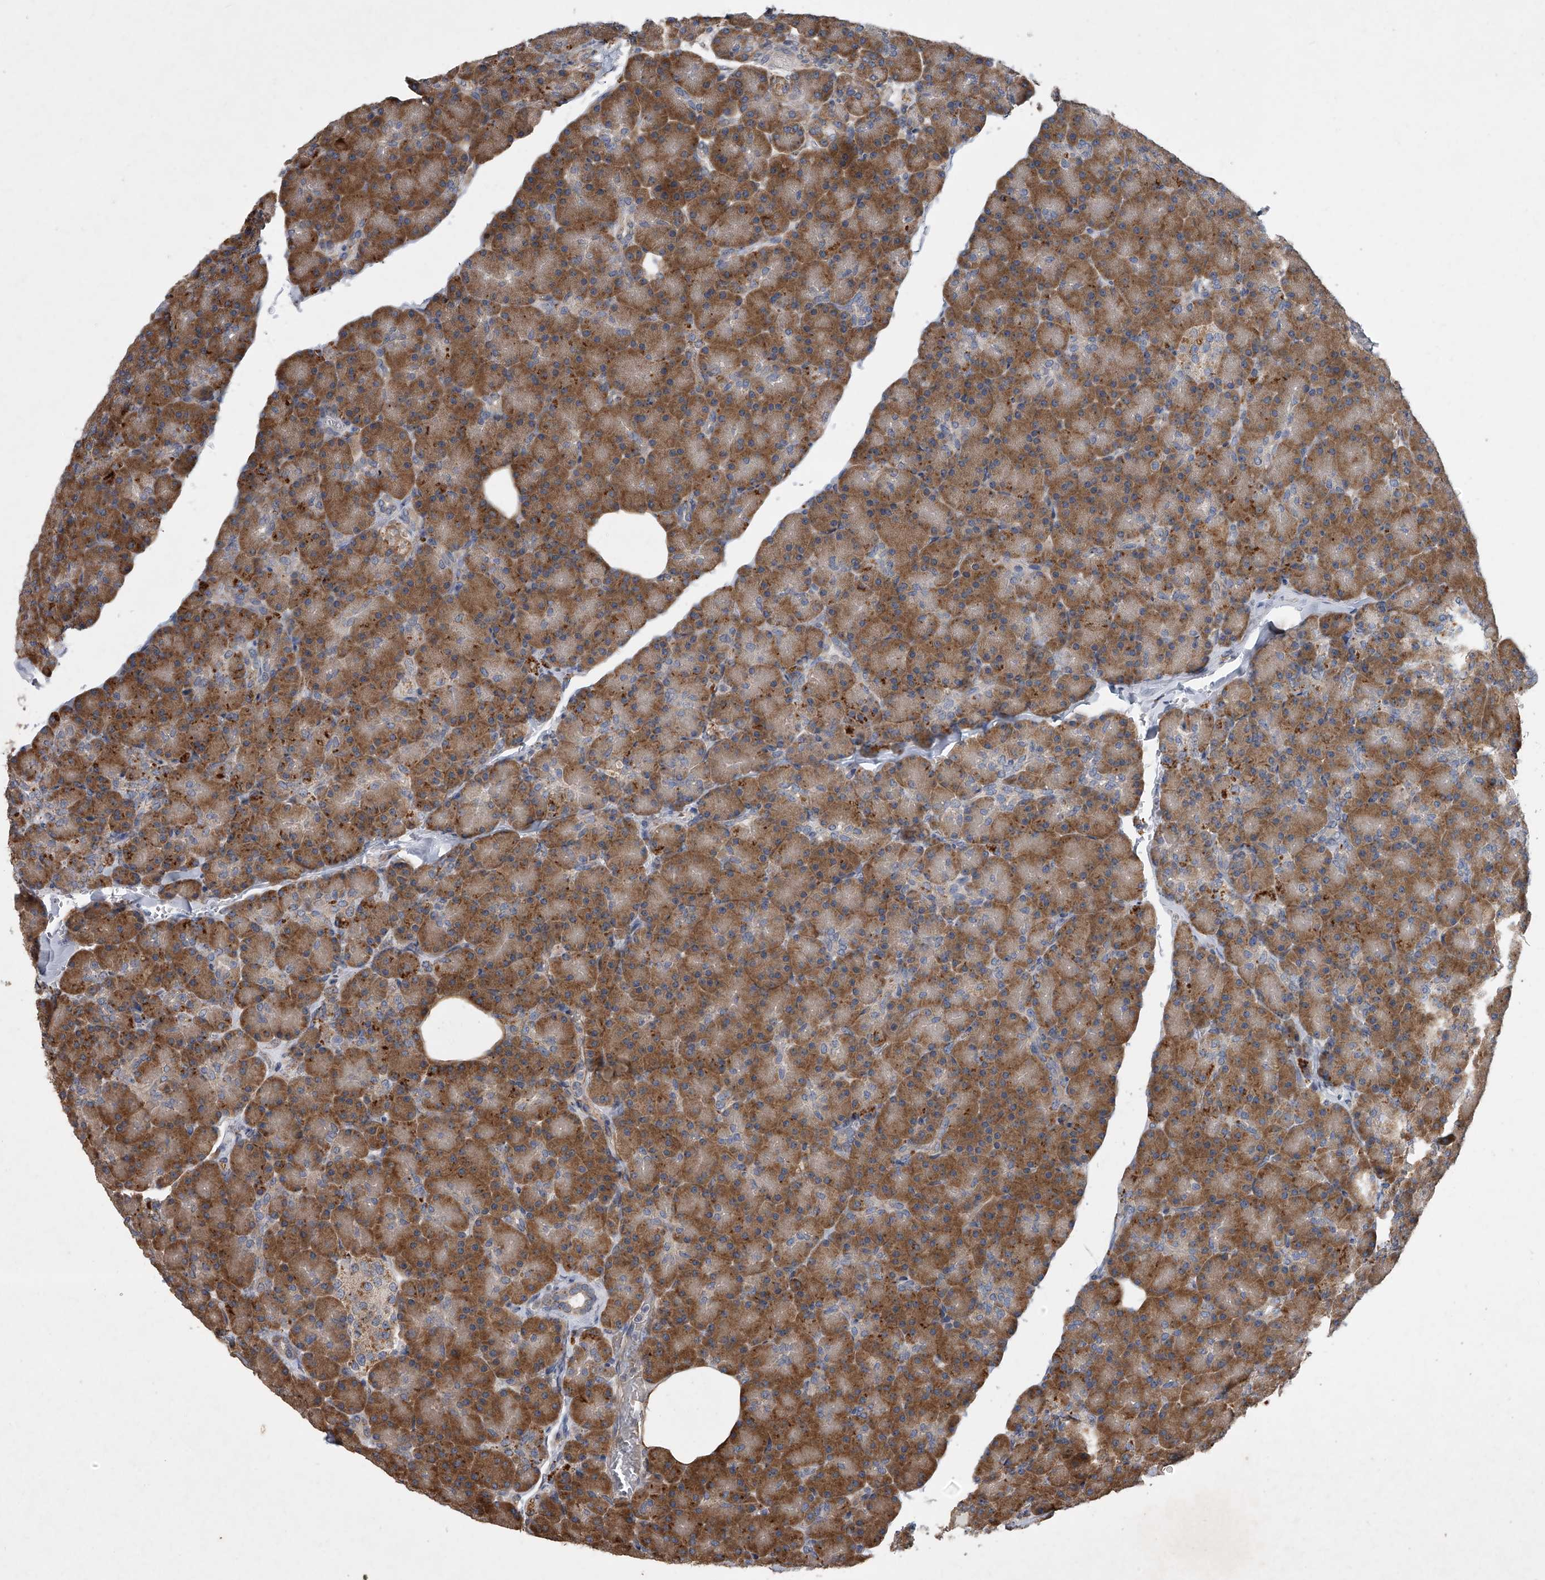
{"staining": {"intensity": "moderate", "quantity": ">75%", "location": "cytoplasmic/membranous"}, "tissue": "pancreas", "cell_type": "Exocrine glandular cells", "image_type": "normal", "snomed": [{"axis": "morphology", "description": "Normal tissue, NOS"}, {"axis": "topography", "description": "Pancreas"}], "caption": "Protein positivity by immunohistochemistry demonstrates moderate cytoplasmic/membranous positivity in approximately >75% of exocrine glandular cells in normal pancreas. The staining is performed using DAB (3,3'-diaminobenzidine) brown chromogen to label protein expression. The nuclei are counter-stained blue using hematoxylin.", "gene": "DOCK9", "patient": {"sex": "female", "age": 43}}